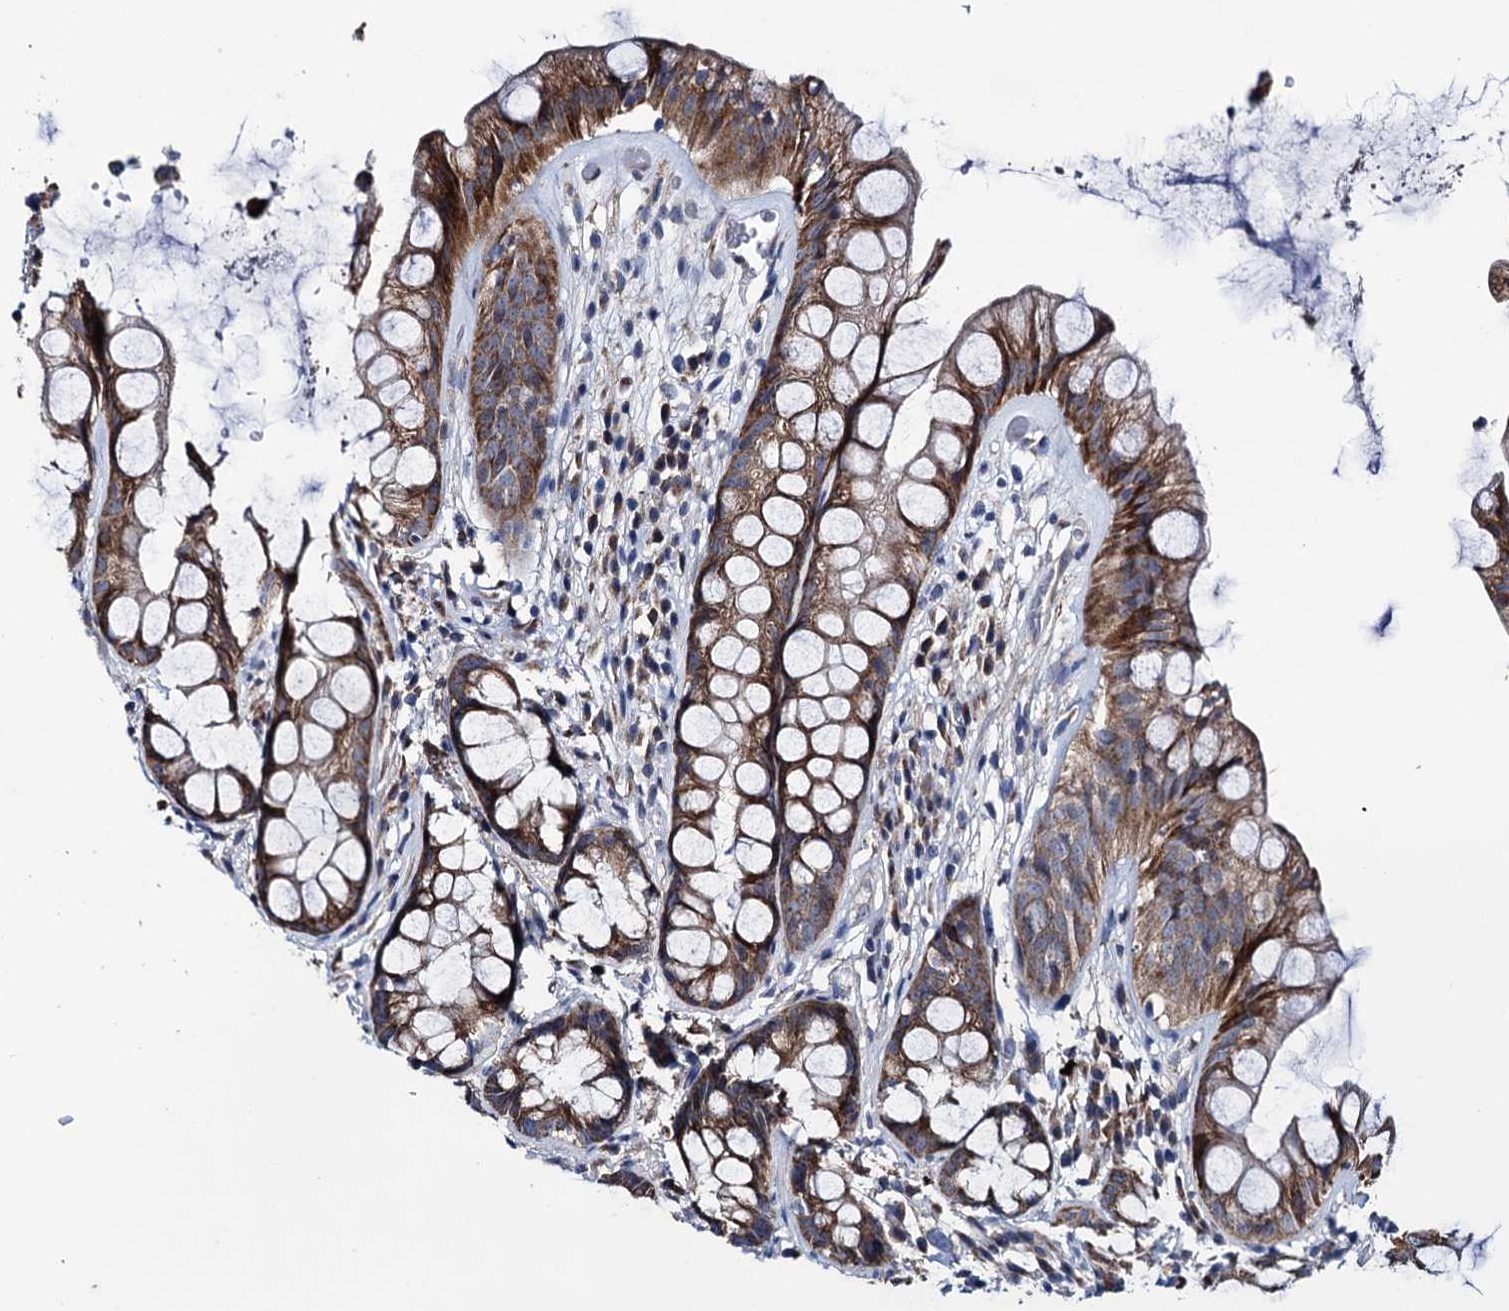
{"staining": {"intensity": "moderate", "quantity": ">75%", "location": "cytoplasmic/membranous"}, "tissue": "rectum", "cell_type": "Glandular cells", "image_type": "normal", "snomed": [{"axis": "morphology", "description": "Normal tissue, NOS"}, {"axis": "topography", "description": "Rectum"}], "caption": "Immunohistochemistry (IHC) image of unremarkable rectum: rectum stained using immunohistochemistry (IHC) exhibits medium levels of moderate protein expression localized specifically in the cytoplasmic/membranous of glandular cells, appearing as a cytoplasmic/membranous brown color.", "gene": "EYA4", "patient": {"sex": "male", "age": 74}}